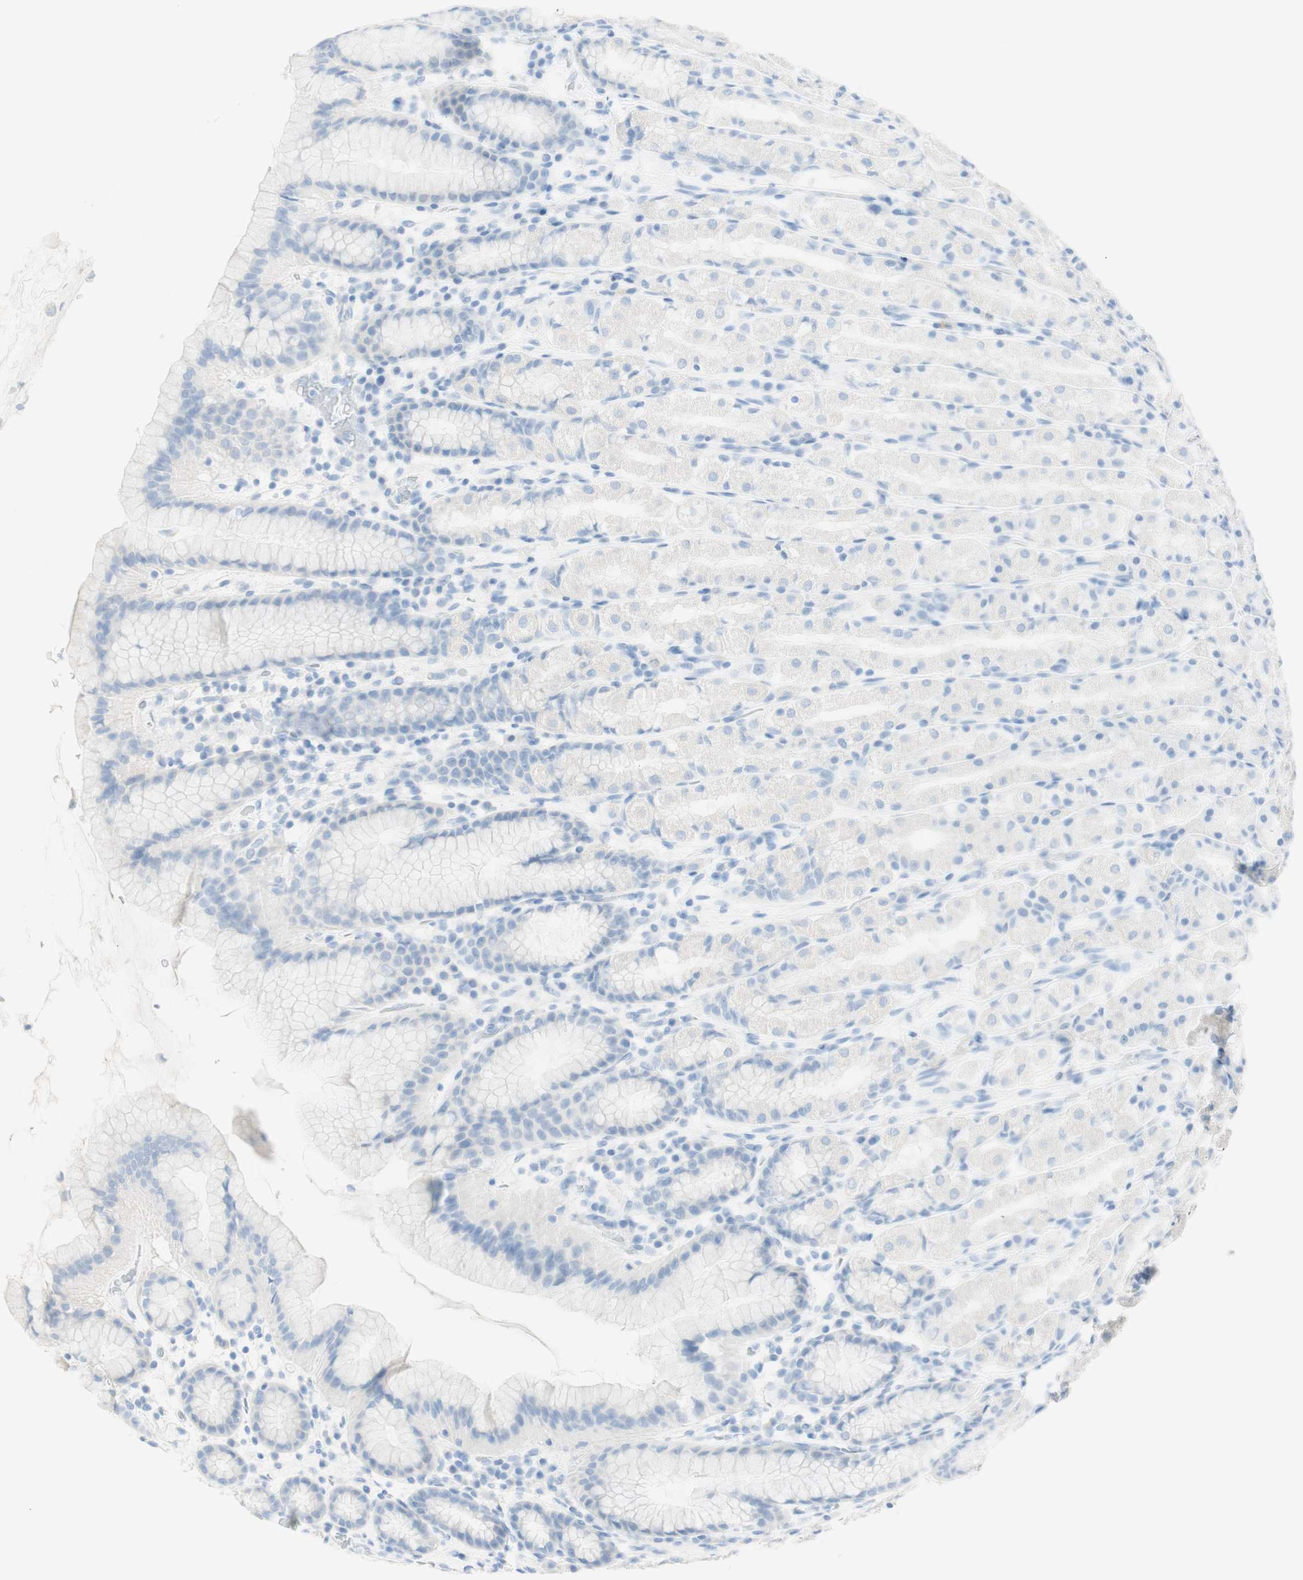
{"staining": {"intensity": "negative", "quantity": "none", "location": "none"}, "tissue": "stomach", "cell_type": "Glandular cells", "image_type": "normal", "snomed": [{"axis": "morphology", "description": "Normal tissue, NOS"}, {"axis": "topography", "description": "Stomach, upper"}], "caption": "DAB (3,3'-diaminobenzidine) immunohistochemical staining of normal human stomach demonstrates no significant positivity in glandular cells. (Stains: DAB immunohistochemistry with hematoxylin counter stain, Microscopy: brightfield microscopy at high magnification).", "gene": "TPO", "patient": {"sex": "male", "age": 68}}